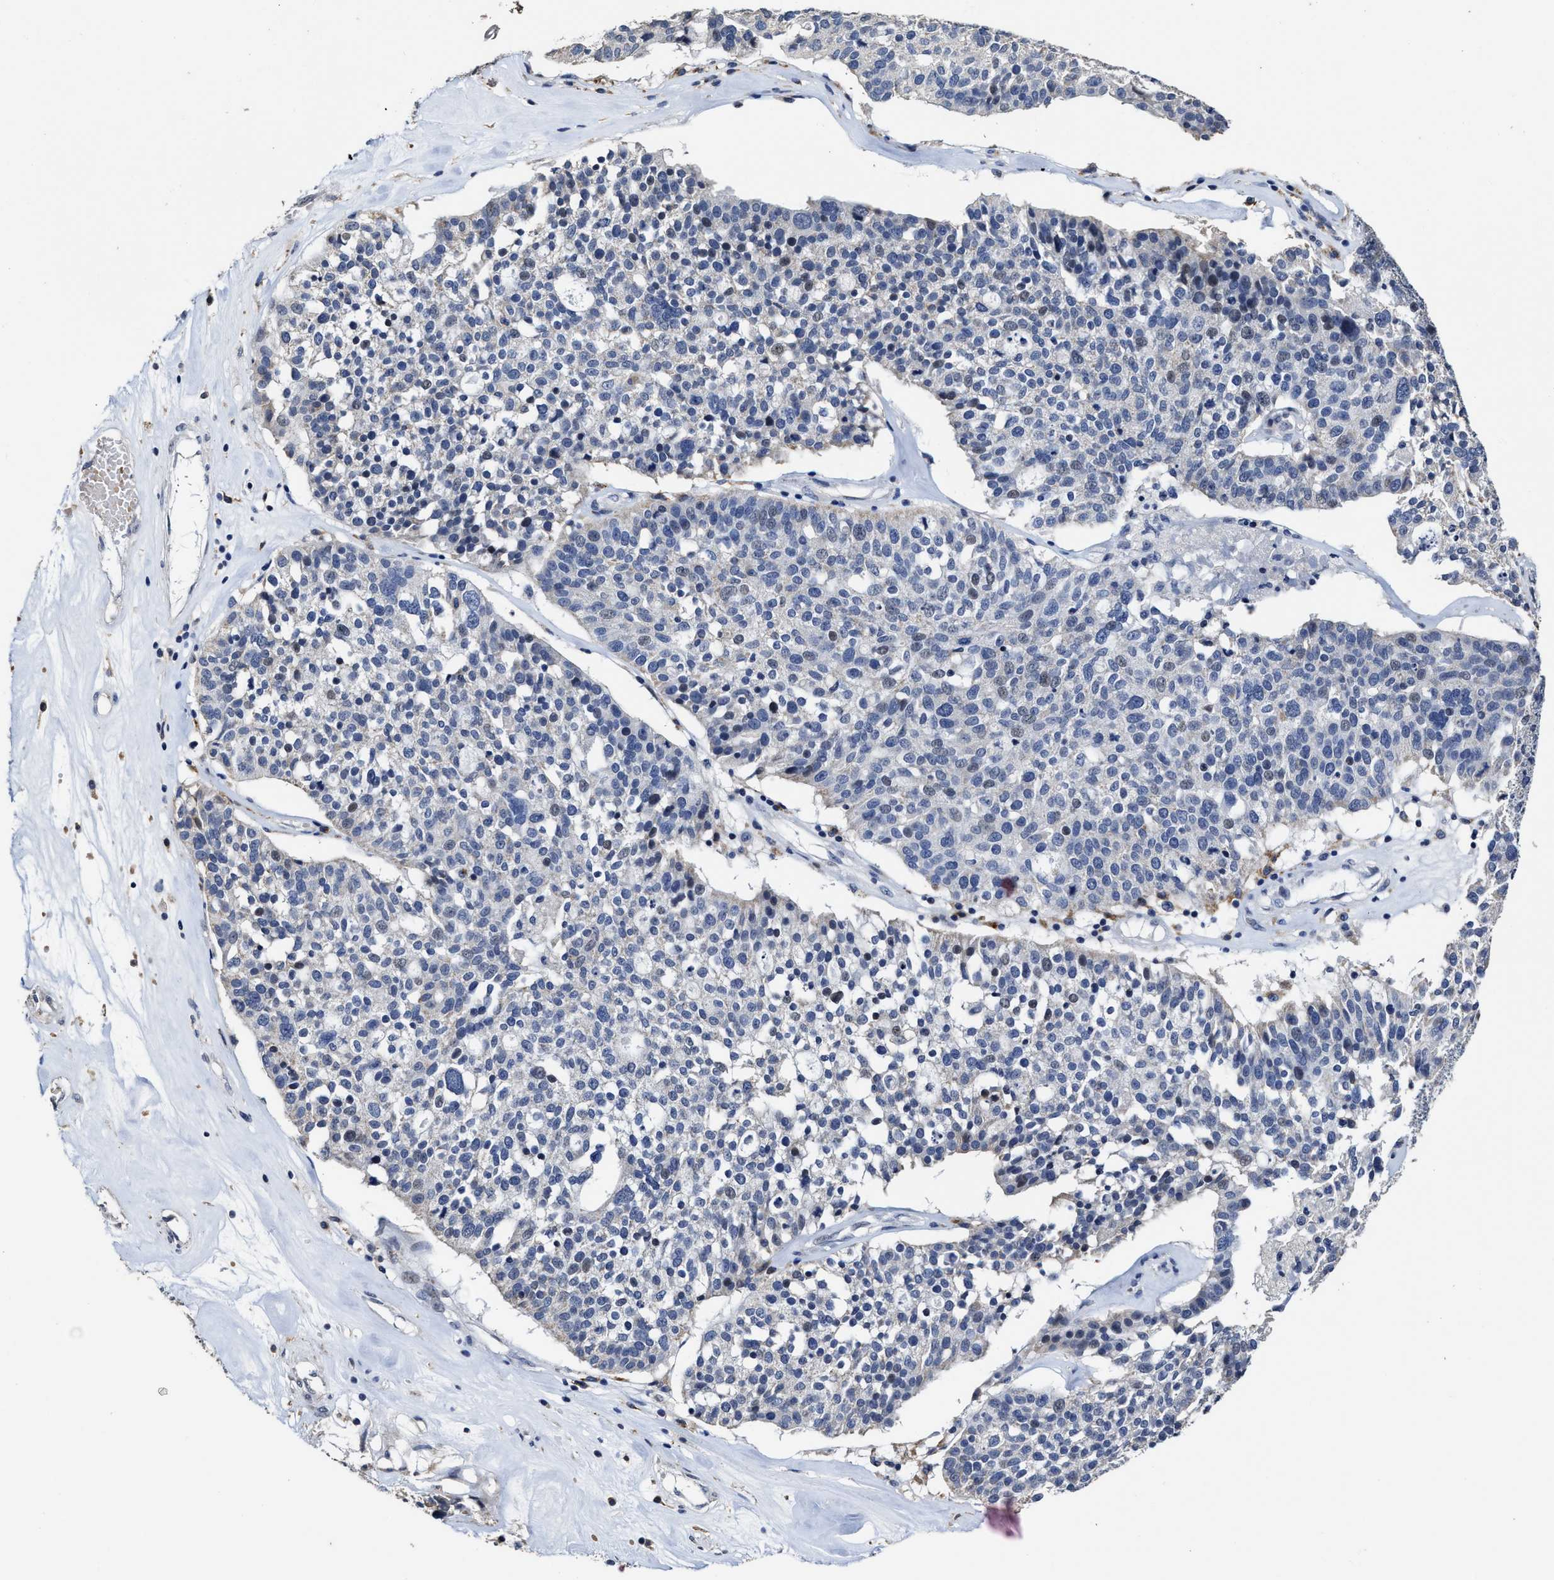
{"staining": {"intensity": "negative", "quantity": "none", "location": "none"}, "tissue": "ovarian cancer", "cell_type": "Tumor cells", "image_type": "cancer", "snomed": [{"axis": "morphology", "description": "Cystadenocarcinoma, serous, NOS"}, {"axis": "topography", "description": "Ovary"}], "caption": "High power microscopy histopathology image of an immunohistochemistry image of serous cystadenocarcinoma (ovarian), revealing no significant positivity in tumor cells.", "gene": "ZFAT", "patient": {"sex": "female", "age": 59}}